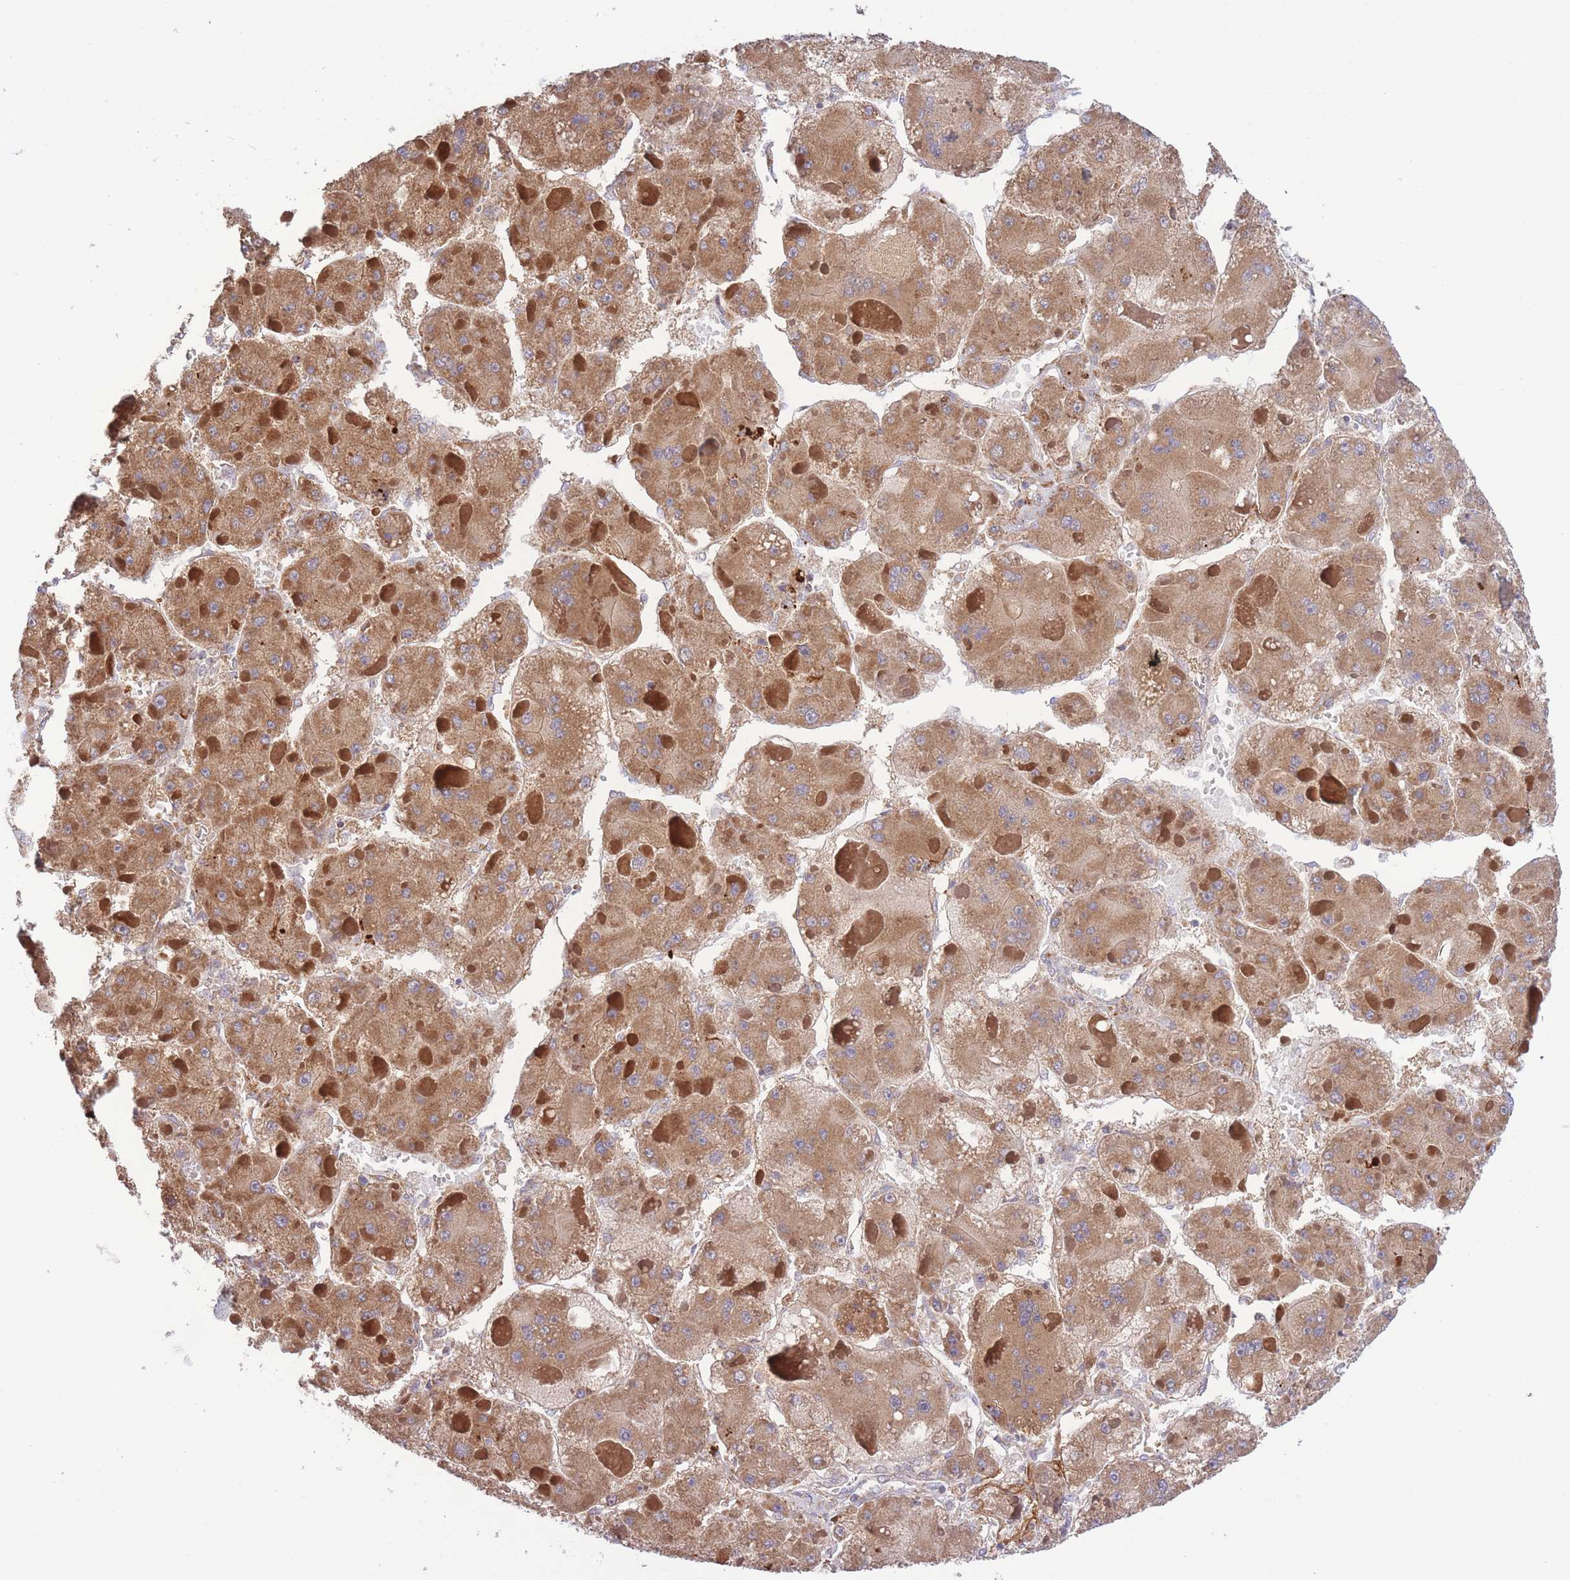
{"staining": {"intensity": "moderate", "quantity": ">75%", "location": "cytoplasmic/membranous"}, "tissue": "liver cancer", "cell_type": "Tumor cells", "image_type": "cancer", "snomed": [{"axis": "morphology", "description": "Carcinoma, Hepatocellular, NOS"}, {"axis": "topography", "description": "Liver"}], "caption": "Immunohistochemical staining of liver cancer (hepatocellular carcinoma) exhibits moderate cytoplasmic/membranous protein expression in about >75% of tumor cells. (IHC, brightfield microscopy, high magnification).", "gene": "ATP13A2", "patient": {"sex": "female", "age": 73}}